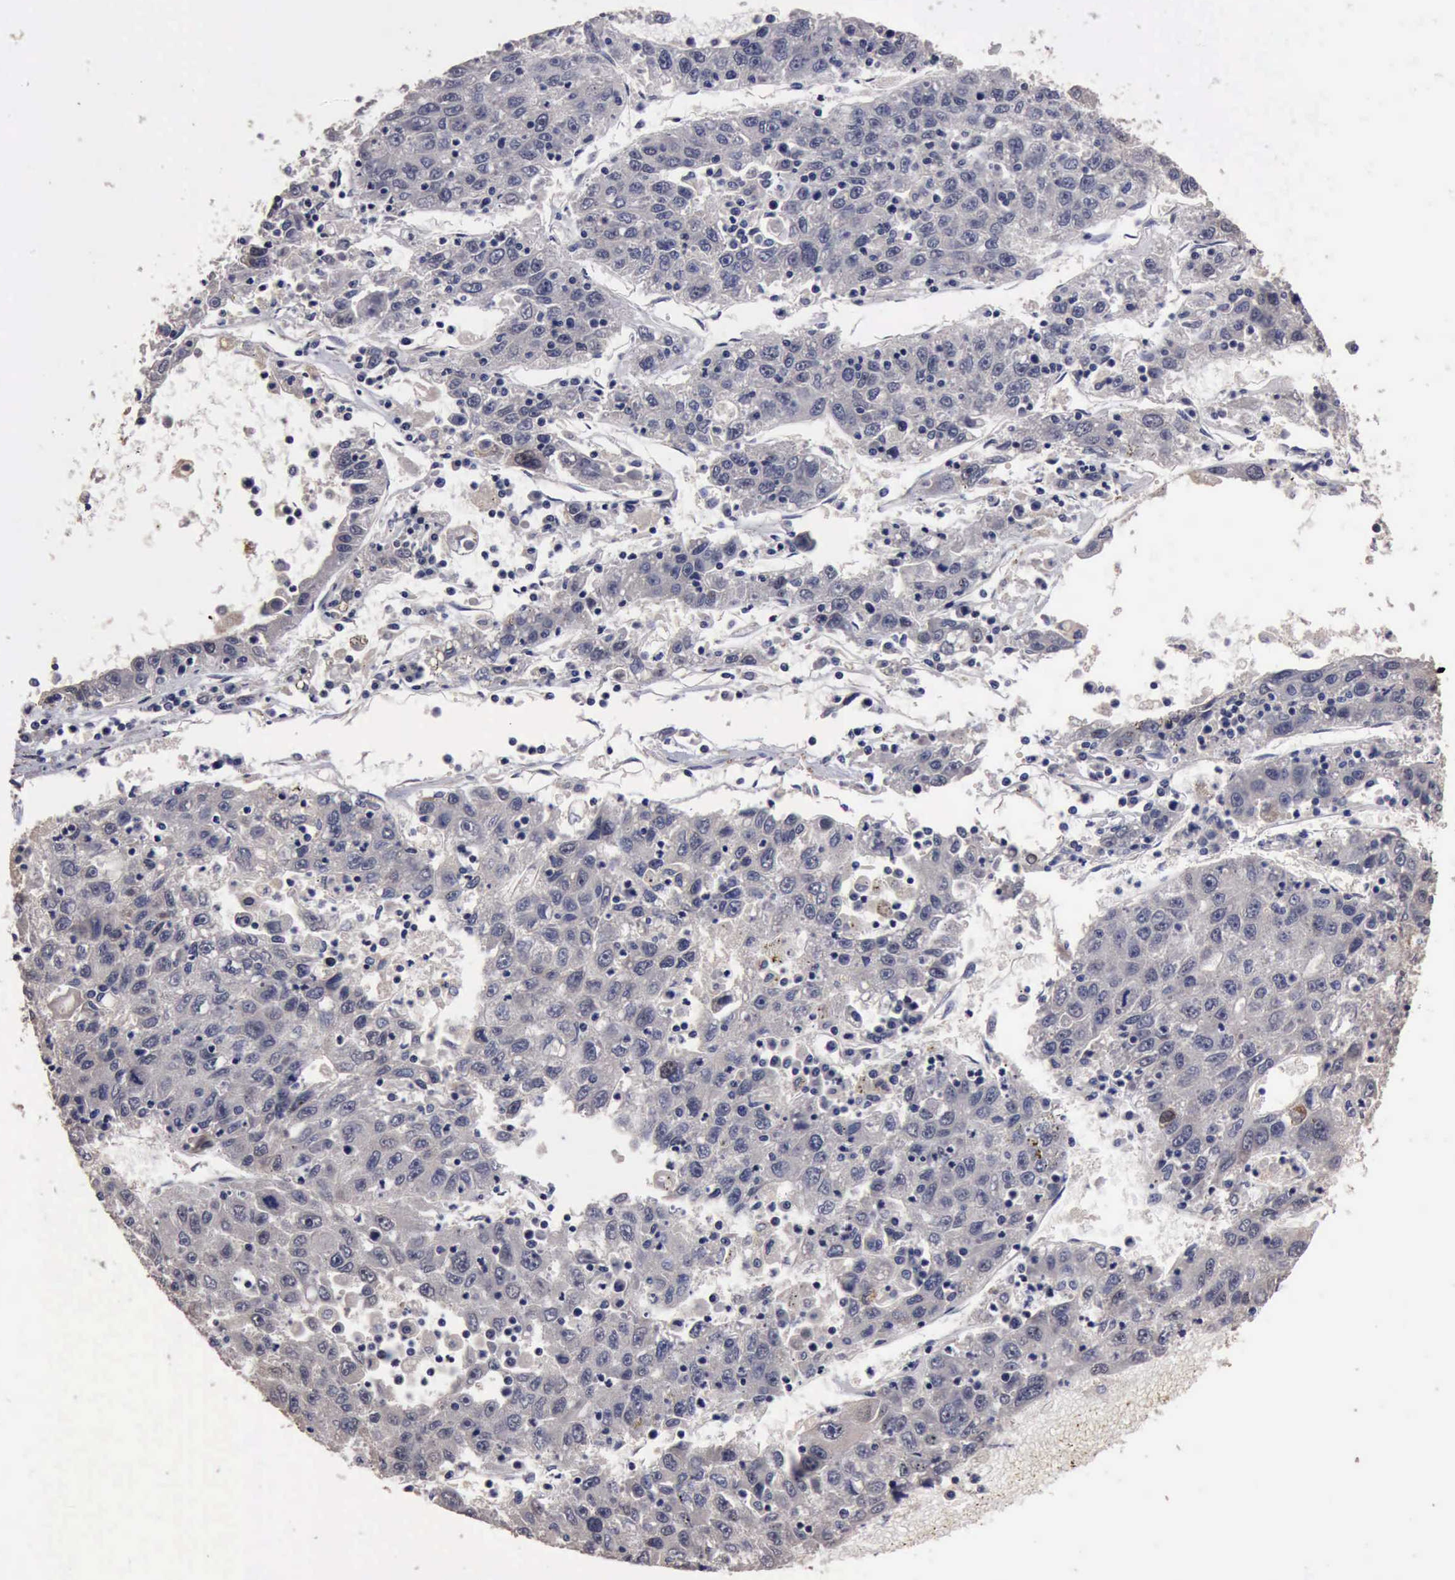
{"staining": {"intensity": "negative", "quantity": "none", "location": "none"}, "tissue": "liver cancer", "cell_type": "Tumor cells", "image_type": "cancer", "snomed": [{"axis": "morphology", "description": "Carcinoma, Hepatocellular, NOS"}, {"axis": "topography", "description": "Liver"}], "caption": "Histopathology image shows no significant protein expression in tumor cells of hepatocellular carcinoma (liver).", "gene": "CRKL", "patient": {"sex": "male", "age": 49}}